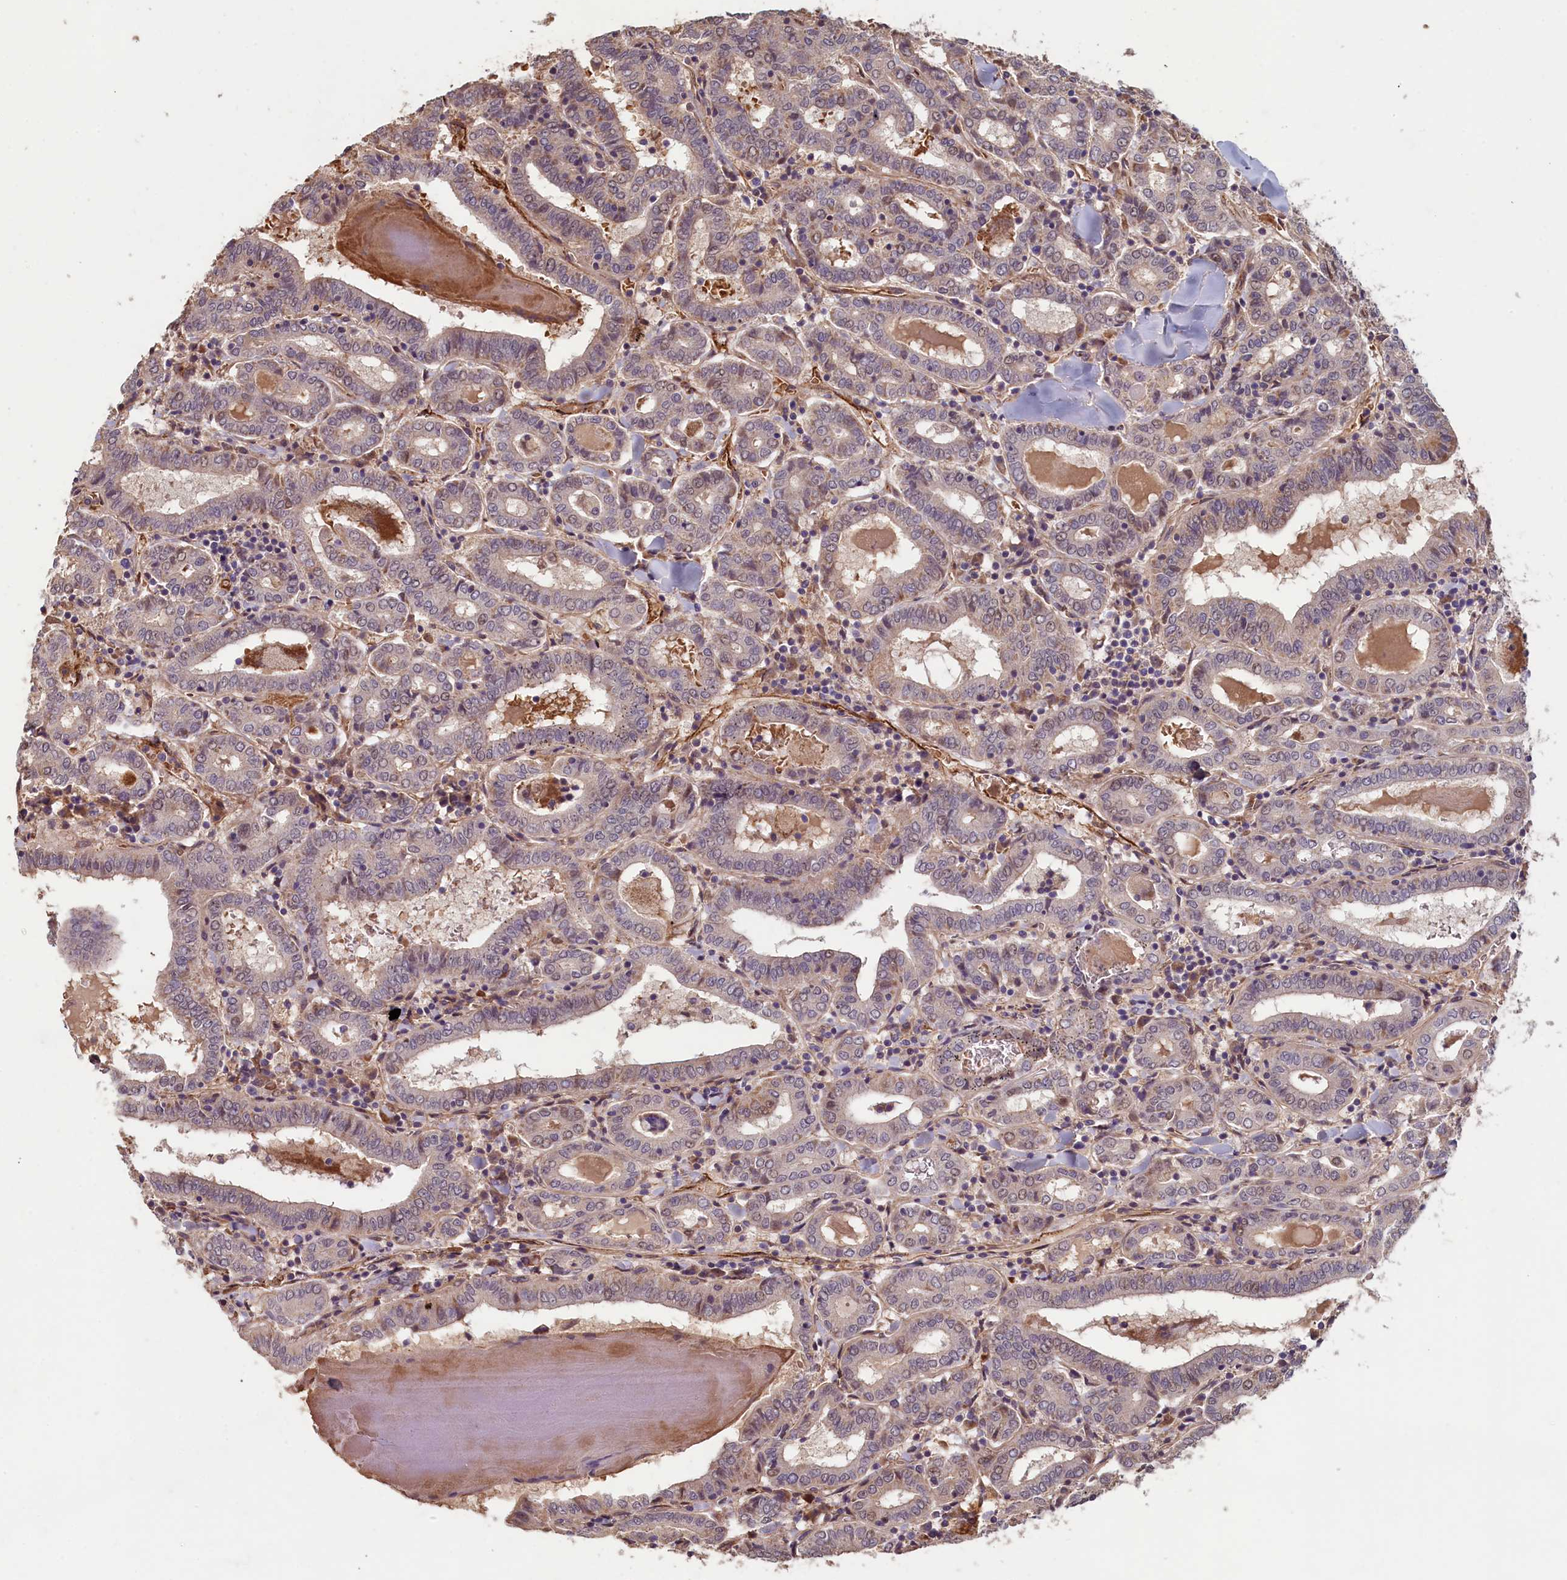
{"staining": {"intensity": "negative", "quantity": "none", "location": "none"}, "tissue": "thyroid cancer", "cell_type": "Tumor cells", "image_type": "cancer", "snomed": [{"axis": "morphology", "description": "Papillary adenocarcinoma, NOS"}, {"axis": "topography", "description": "Thyroid gland"}], "caption": "Photomicrograph shows no significant protein positivity in tumor cells of thyroid cancer.", "gene": "ACSBG1", "patient": {"sex": "female", "age": 72}}